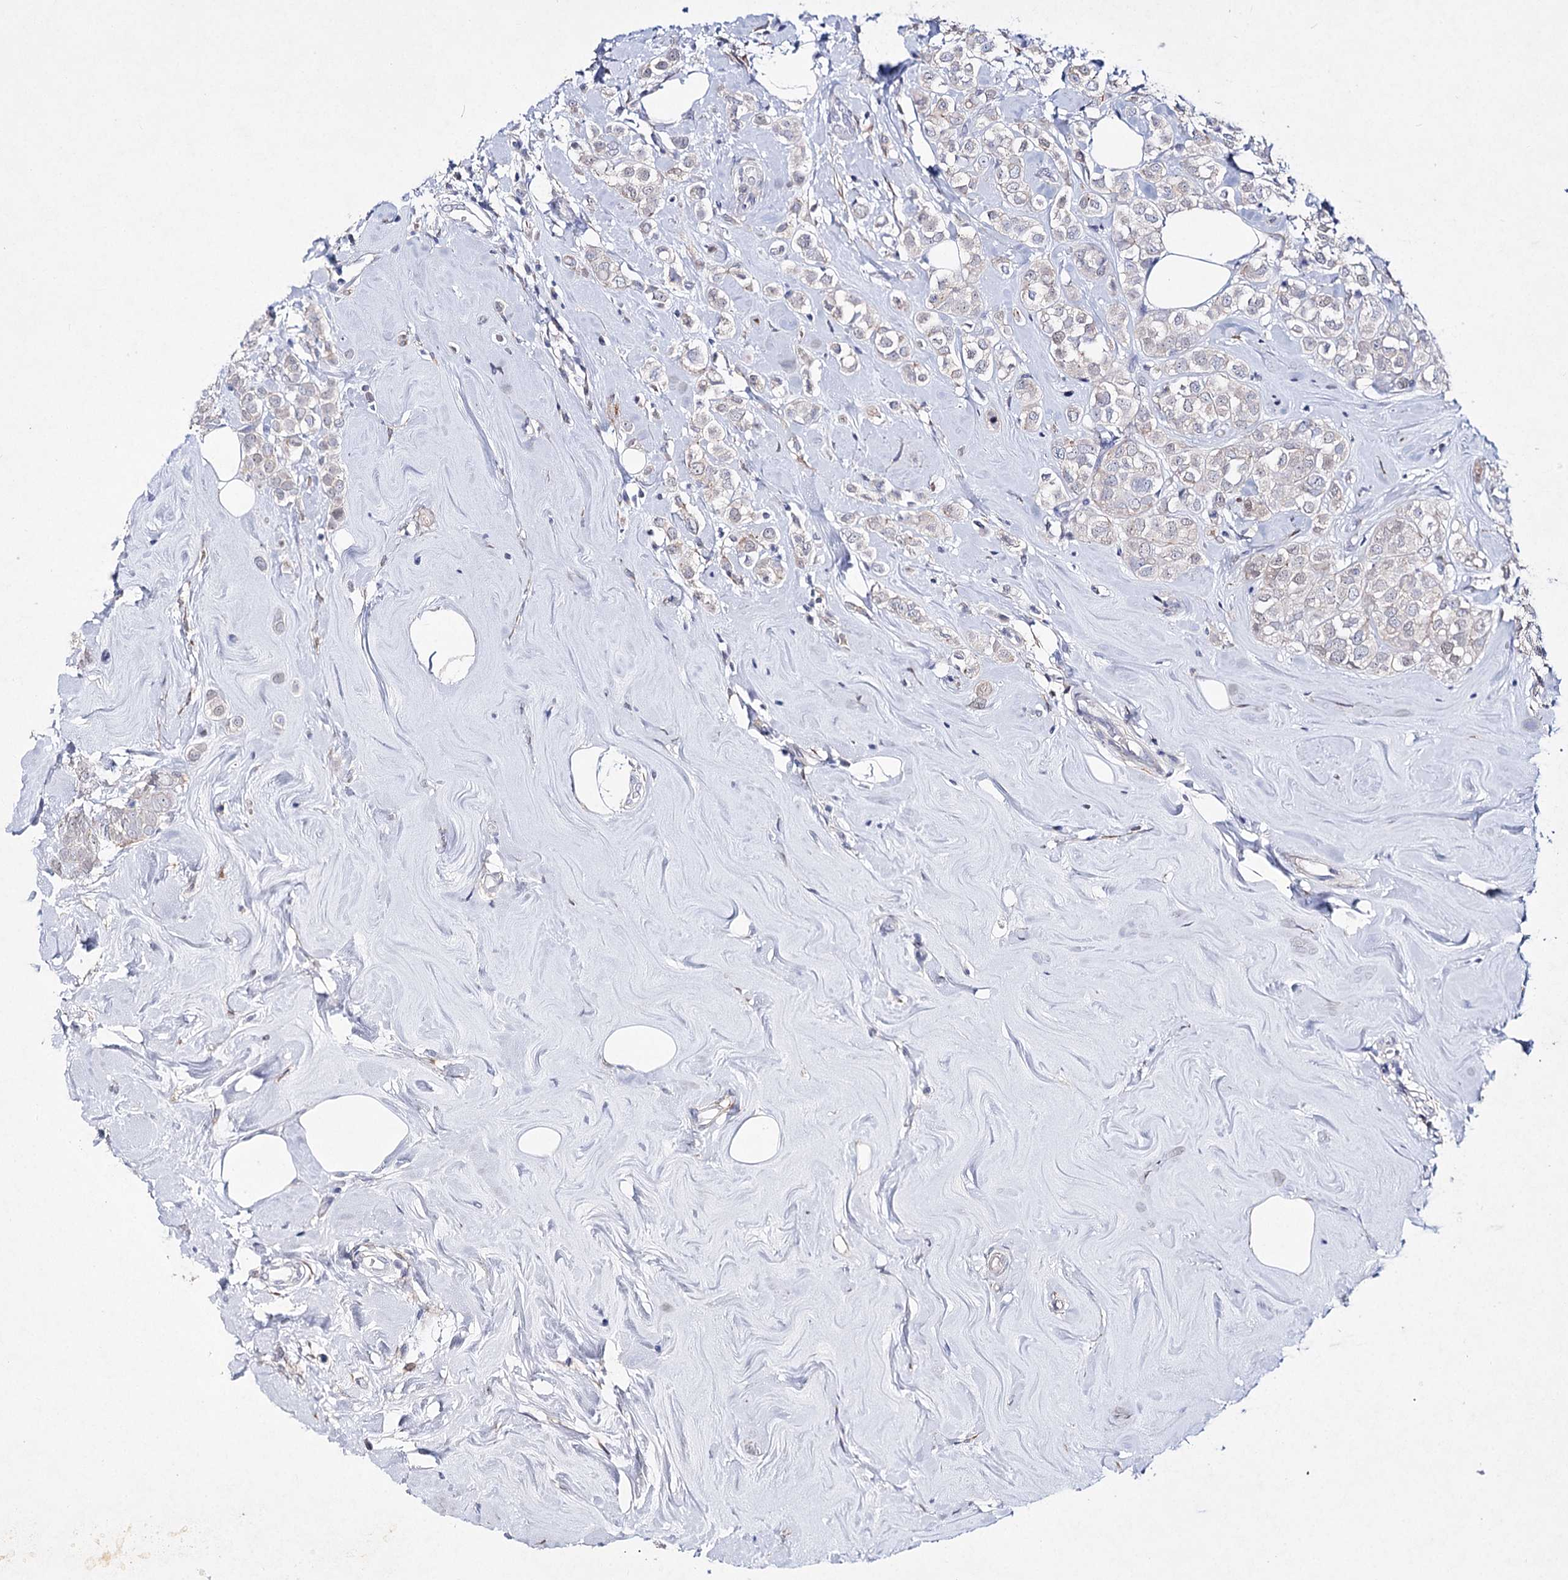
{"staining": {"intensity": "negative", "quantity": "none", "location": "none"}, "tissue": "breast cancer", "cell_type": "Tumor cells", "image_type": "cancer", "snomed": [{"axis": "morphology", "description": "Lobular carcinoma"}, {"axis": "topography", "description": "Breast"}], "caption": "Immunohistochemical staining of human breast cancer exhibits no significant expression in tumor cells. Brightfield microscopy of immunohistochemistry stained with DAB (3,3'-diaminobenzidine) (brown) and hematoxylin (blue), captured at high magnification.", "gene": "UGDH", "patient": {"sex": "female", "age": 47}}